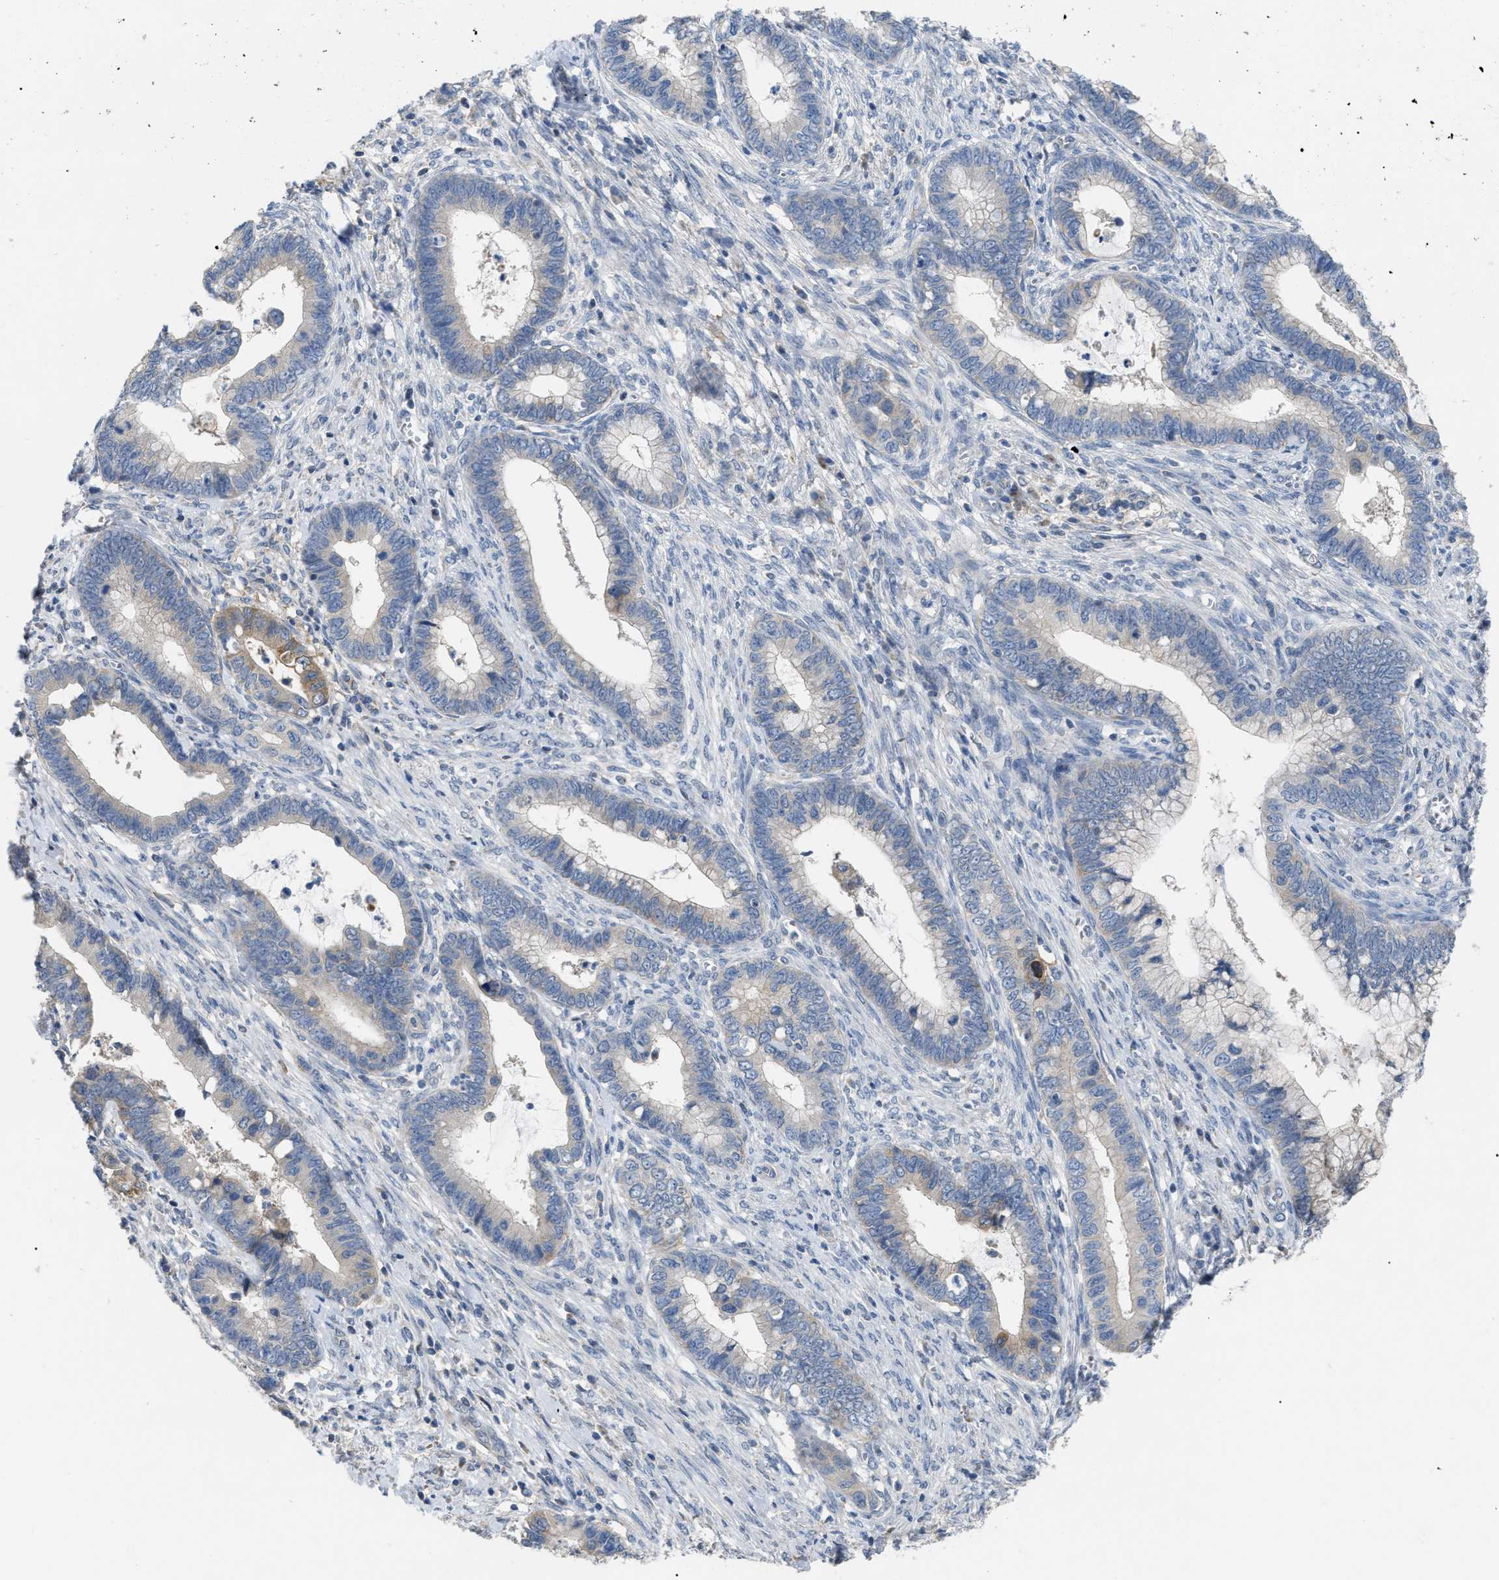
{"staining": {"intensity": "moderate", "quantity": "<25%", "location": "cytoplasmic/membranous"}, "tissue": "cervical cancer", "cell_type": "Tumor cells", "image_type": "cancer", "snomed": [{"axis": "morphology", "description": "Adenocarcinoma, NOS"}, {"axis": "topography", "description": "Cervix"}], "caption": "Cervical adenocarcinoma stained for a protein (brown) exhibits moderate cytoplasmic/membranous positive positivity in approximately <25% of tumor cells.", "gene": "DHX58", "patient": {"sex": "female", "age": 44}}